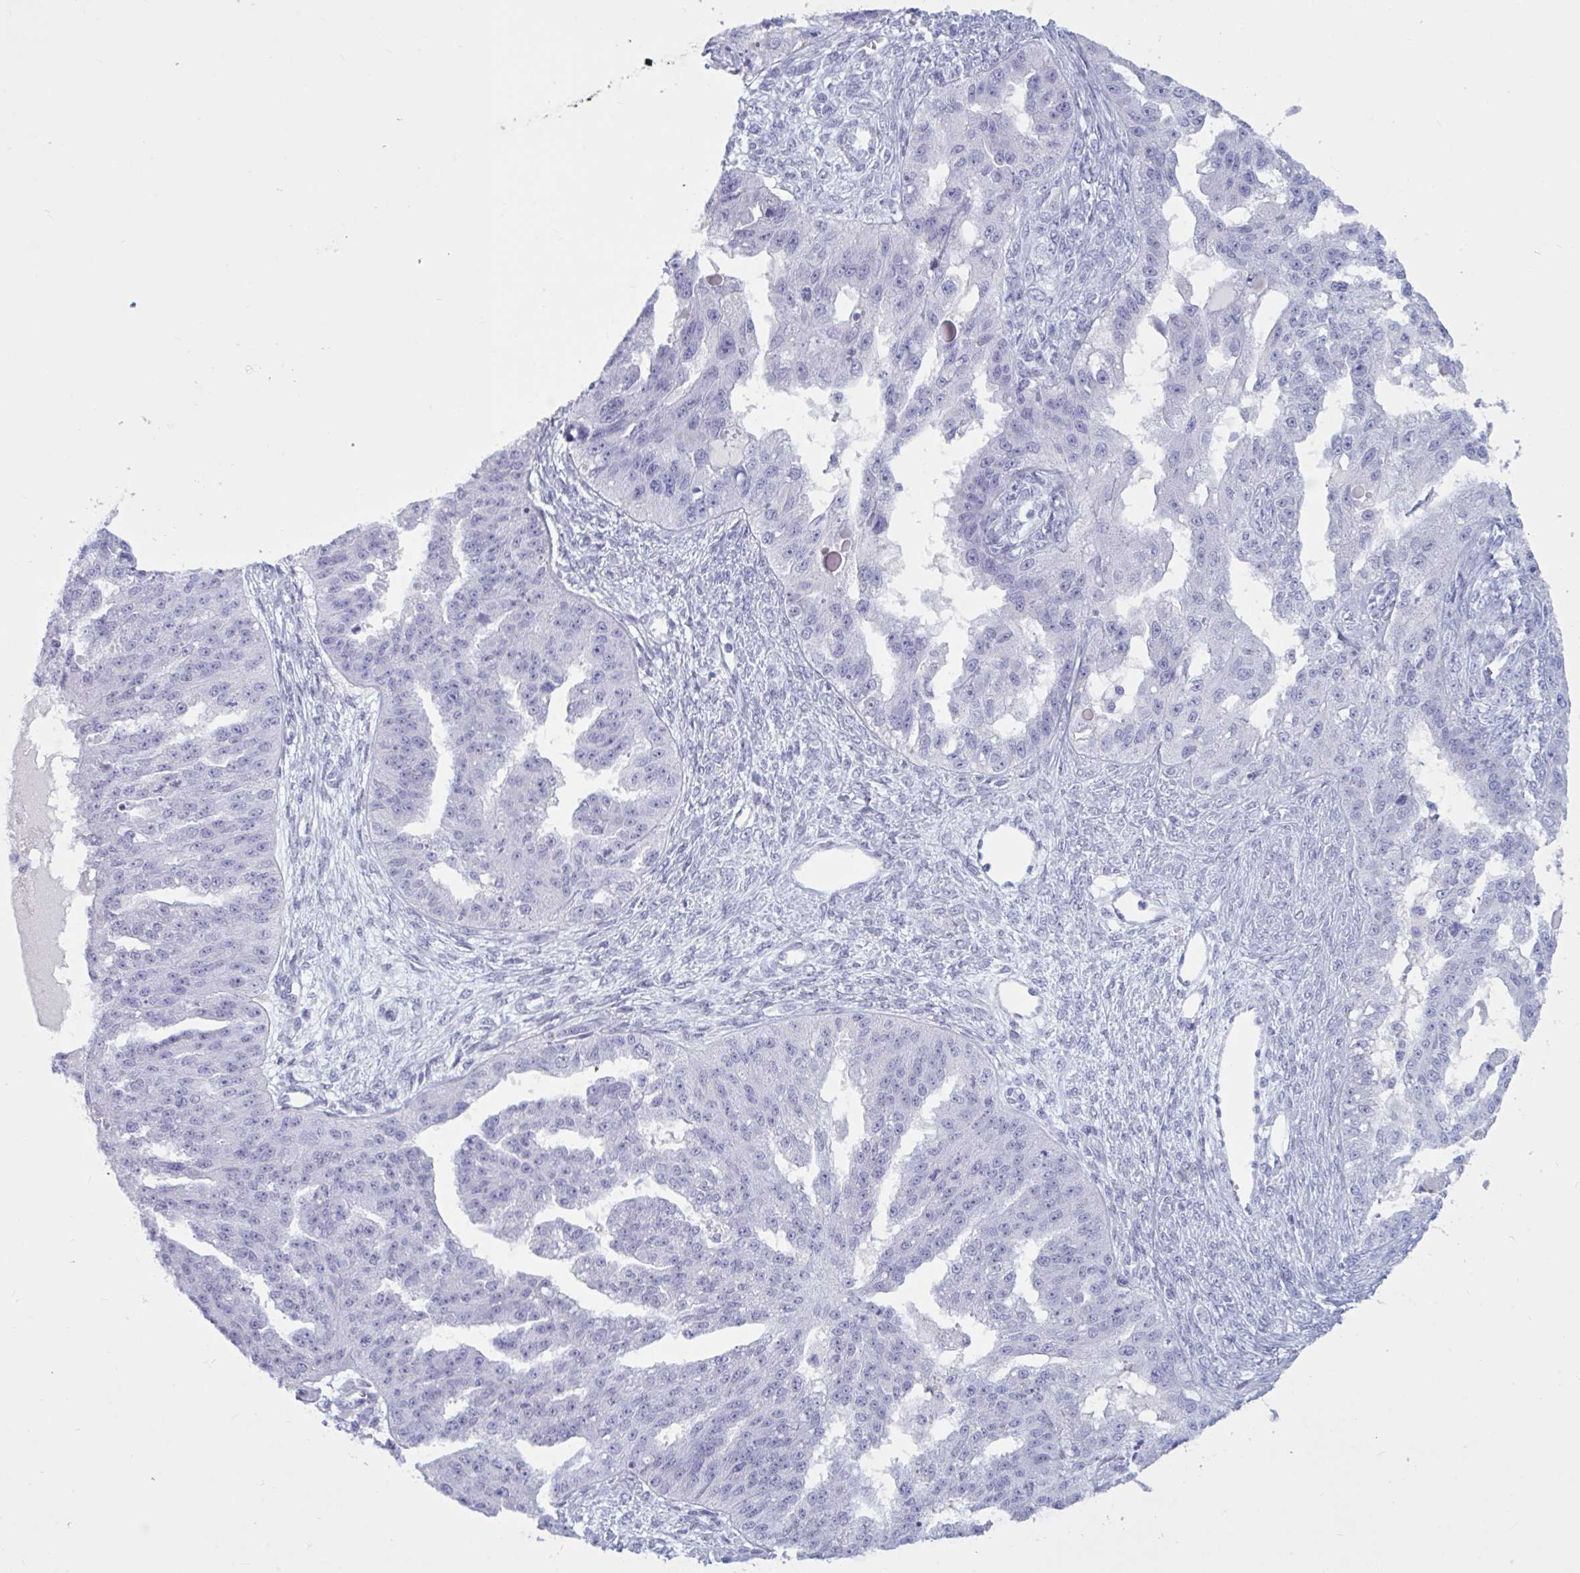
{"staining": {"intensity": "negative", "quantity": "none", "location": "none"}, "tissue": "ovarian cancer", "cell_type": "Tumor cells", "image_type": "cancer", "snomed": [{"axis": "morphology", "description": "Cystadenocarcinoma, serous, NOS"}, {"axis": "topography", "description": "Ovary"}], "caption": "Tumor cells show no significant expression in serous cystadenocarcinoma (ovarian).", "gene": "BBS10", "patient": {"sex": "female", "age": 58}}